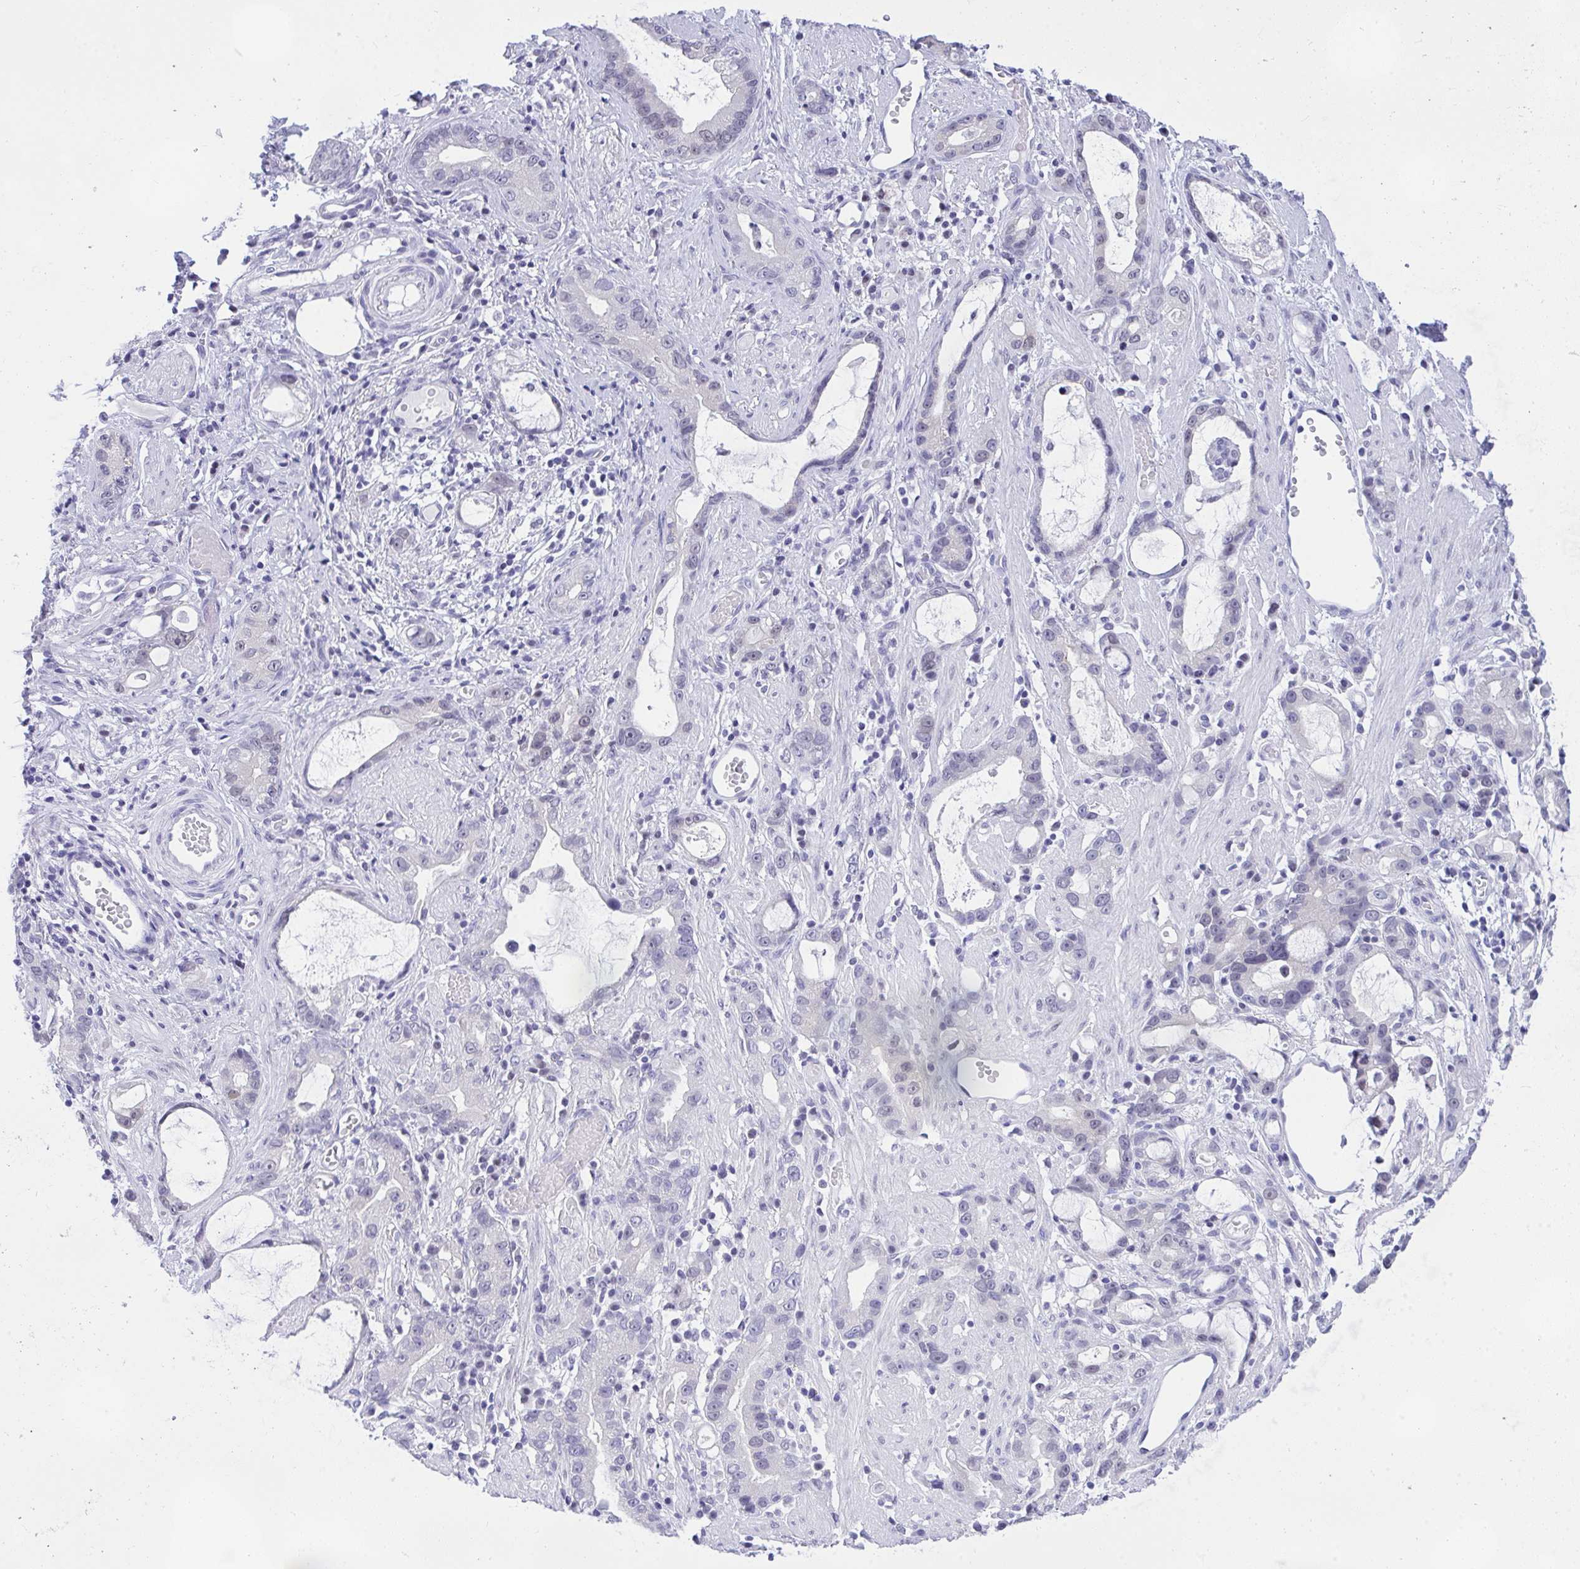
{"staining": {"intensity": "negative", "quantity": "none", "location": "none"}, "tissue": "stomach cancer", "cell_type": "Tumor cells", "image_type": "cancer", "snomed": [{"axis": "morphology", "description": "Adenocarcinoma, NOS"}, {"axis": "topography", "description": "Stomach"}], "caption": "Photomicrograph shows no protein positivity in tumor cells of adenocarcinoma (stomach) tissue.", "gene": "THOP1", "patient": {"sex": "male", "age": 55}}